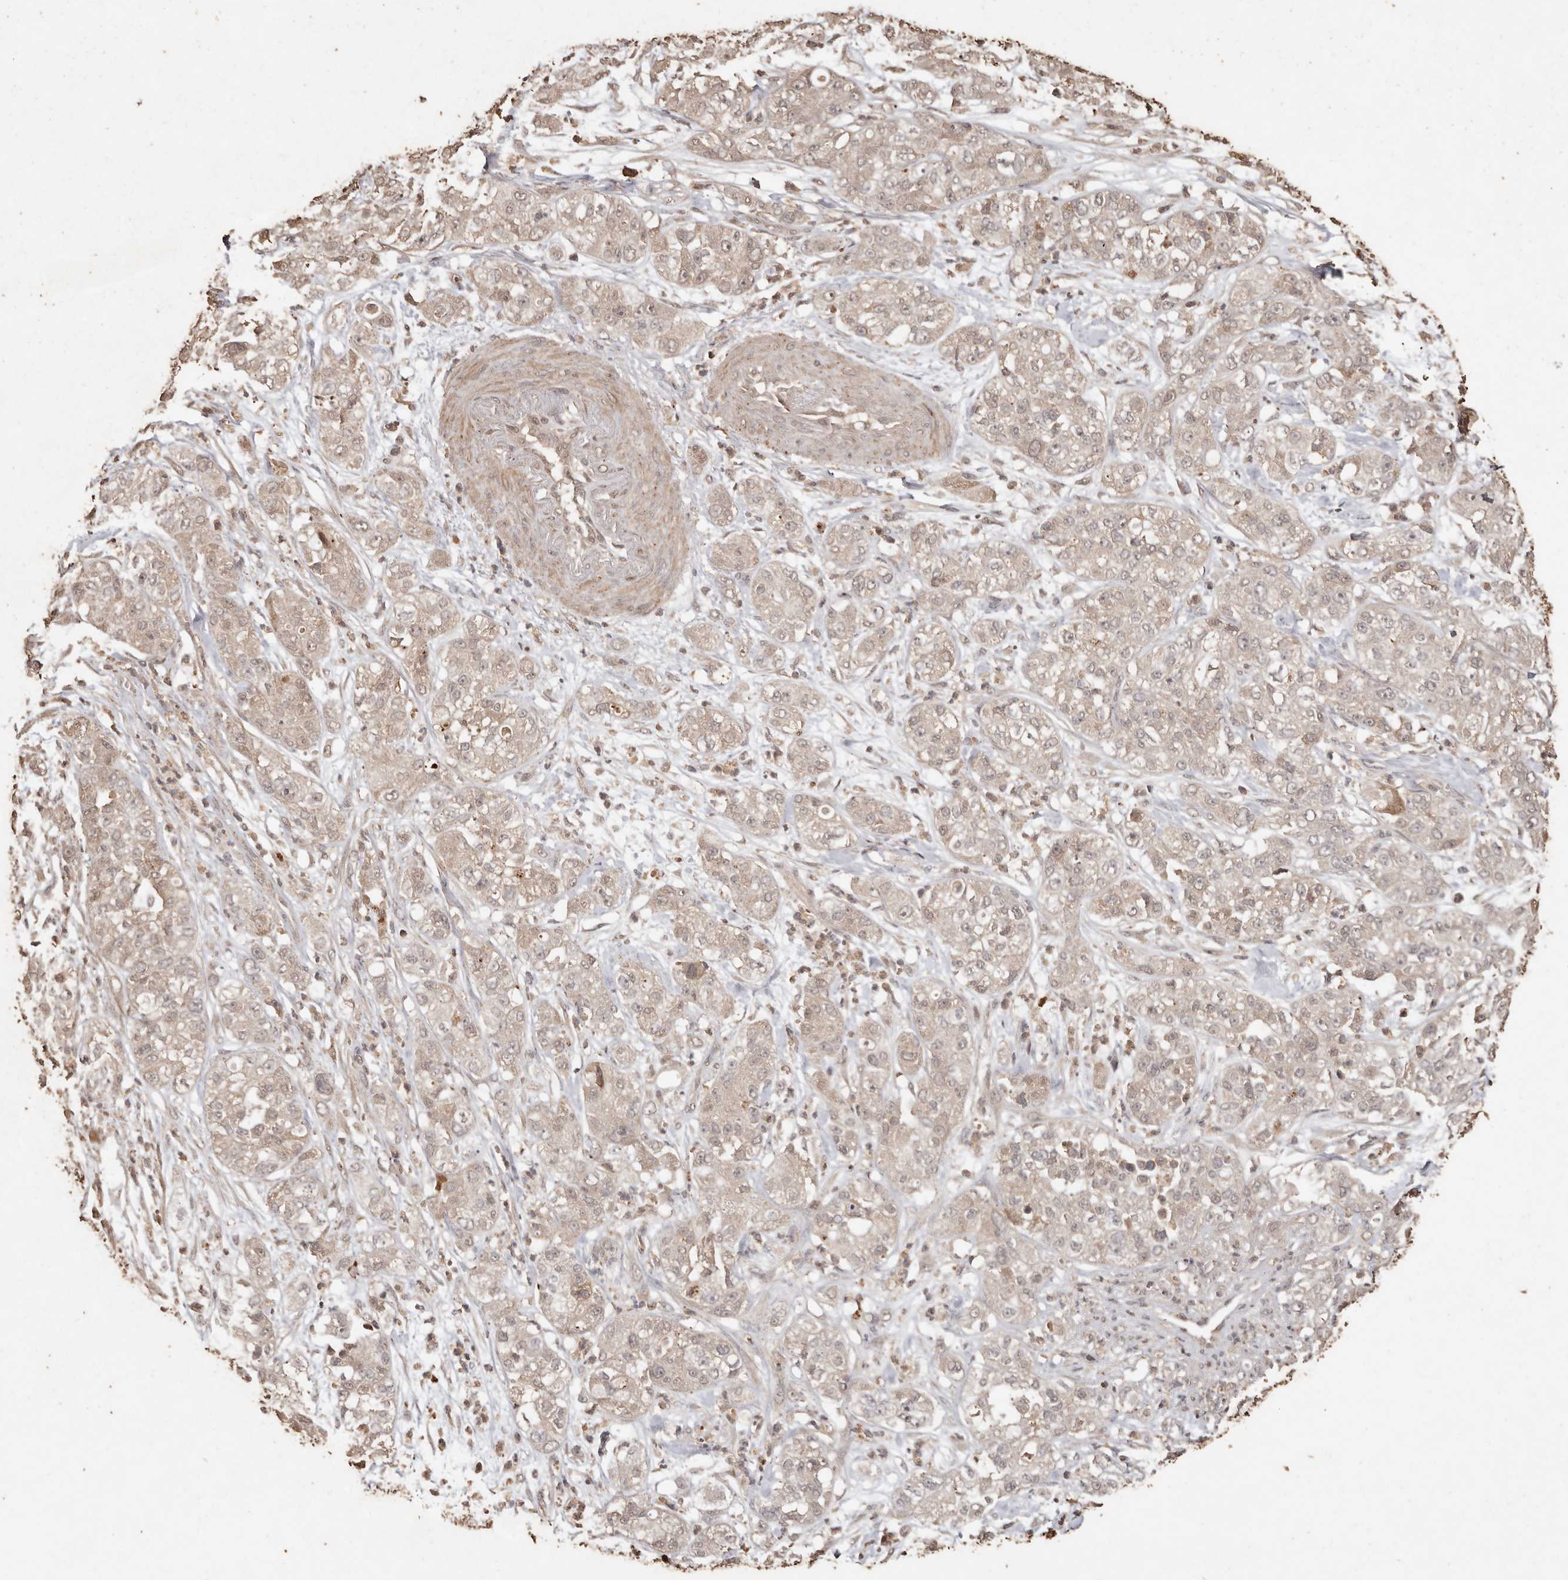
{"staining": {"intensity": "negative", "quantity": "none", "location": "none"}, "tissue": "pancreatic cancer", "cell_type": "Tumor cells", "image_type": "cancer", "snomed": [{"axis": "morphology", "description": "Adenocarcinoma, NOS"}, {"axis": "topography", "description": "Pancreas"}], "caption": "High power microscopy image of an immunohistochemistry image of pancreatic cancer, revealing no significant staining in tumor cells. The staining was performed using DAB to visualize the protein expression in brown, while the nuclei were stained in blue with hematoxylin (Magnification: 20x).", "gene": "PKDCC", "patient": {"sex": "female", "age": 78}}